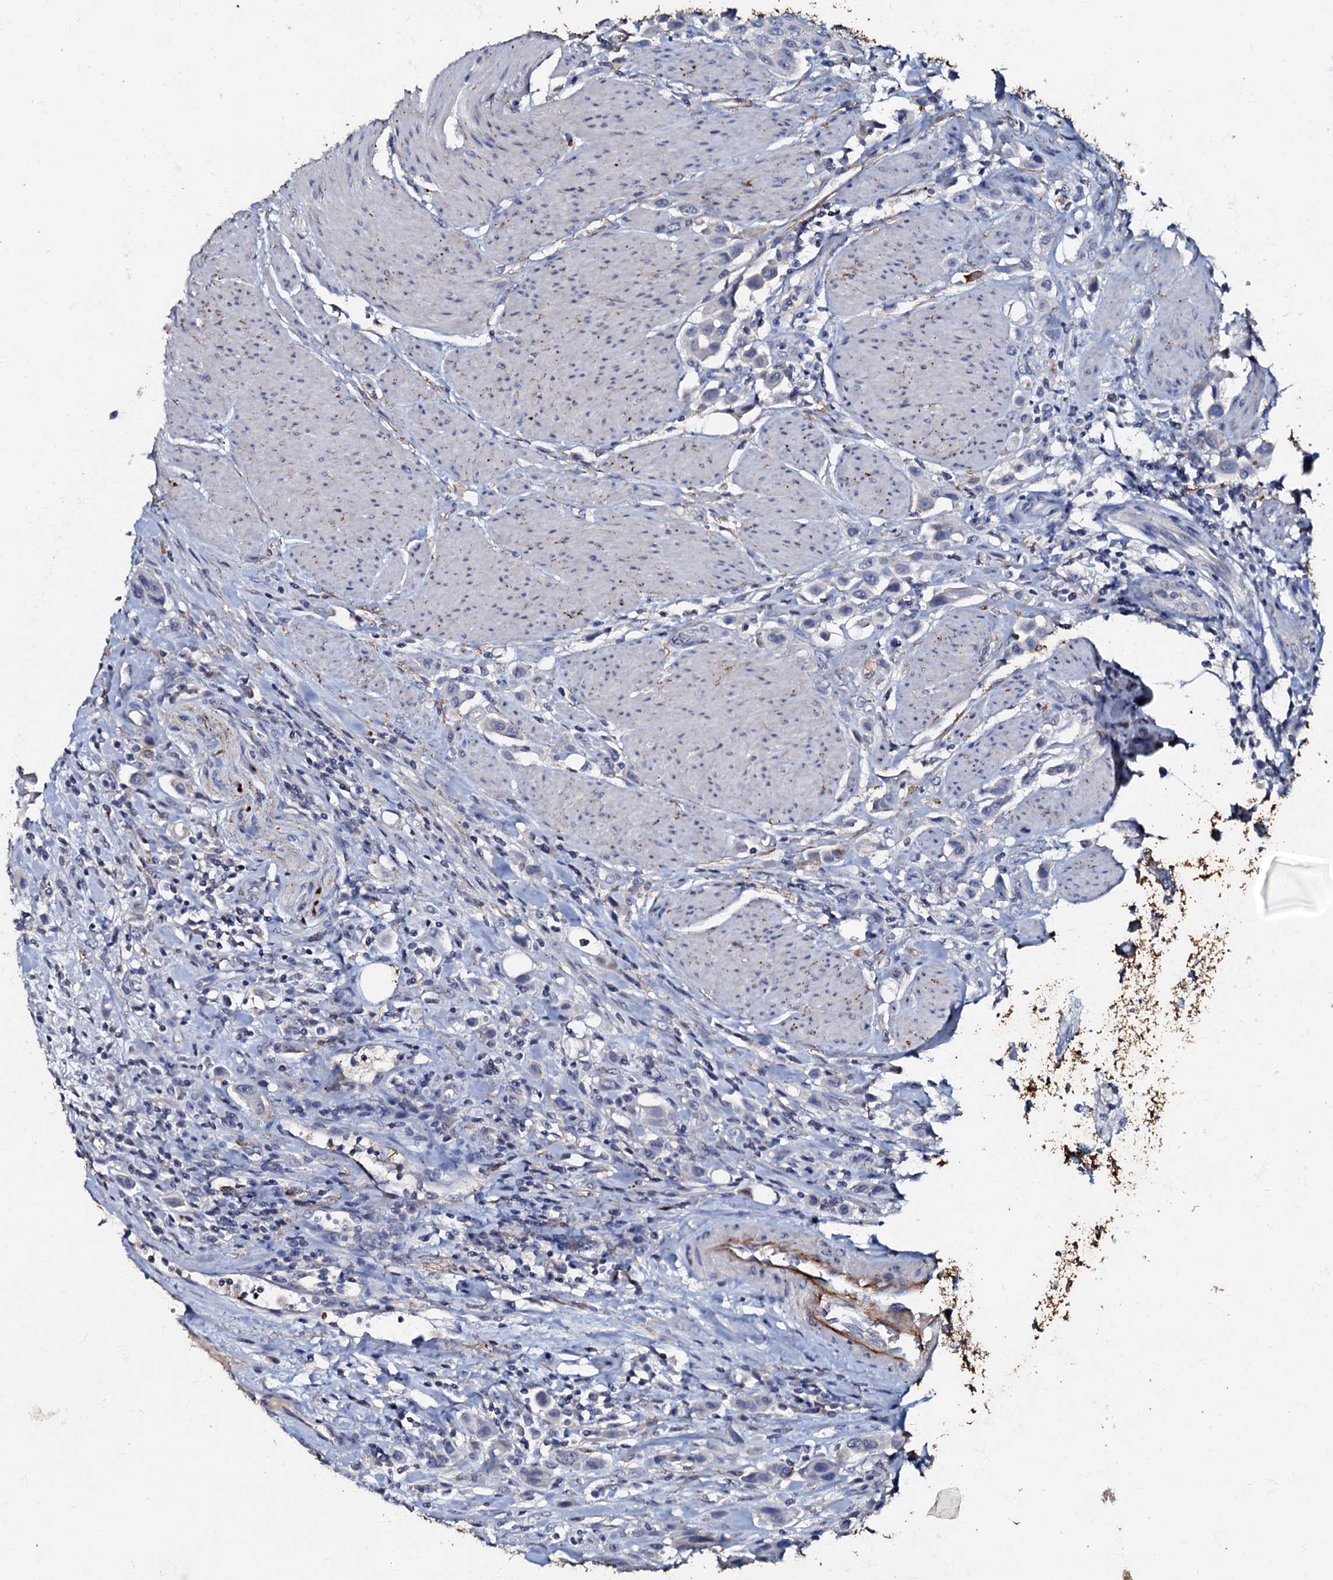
{"staining": {"intensity": "negative", "quantity": "none", "location": "none"}, "tissue": "urothelial cancer", "cell_type": "Tumor cells", "image_type": "cancer", "snomed": [{"axis": "morphology", "description": "Urothelial carcinoma, High grade"}, {"axis": "topography", "description": "Urinary bladder"}], "caption": "Tumor cells show no significant staining in urothelial cancer.", "gene": "MANSC4", "patient": {"sex": "male", "age": 50}}